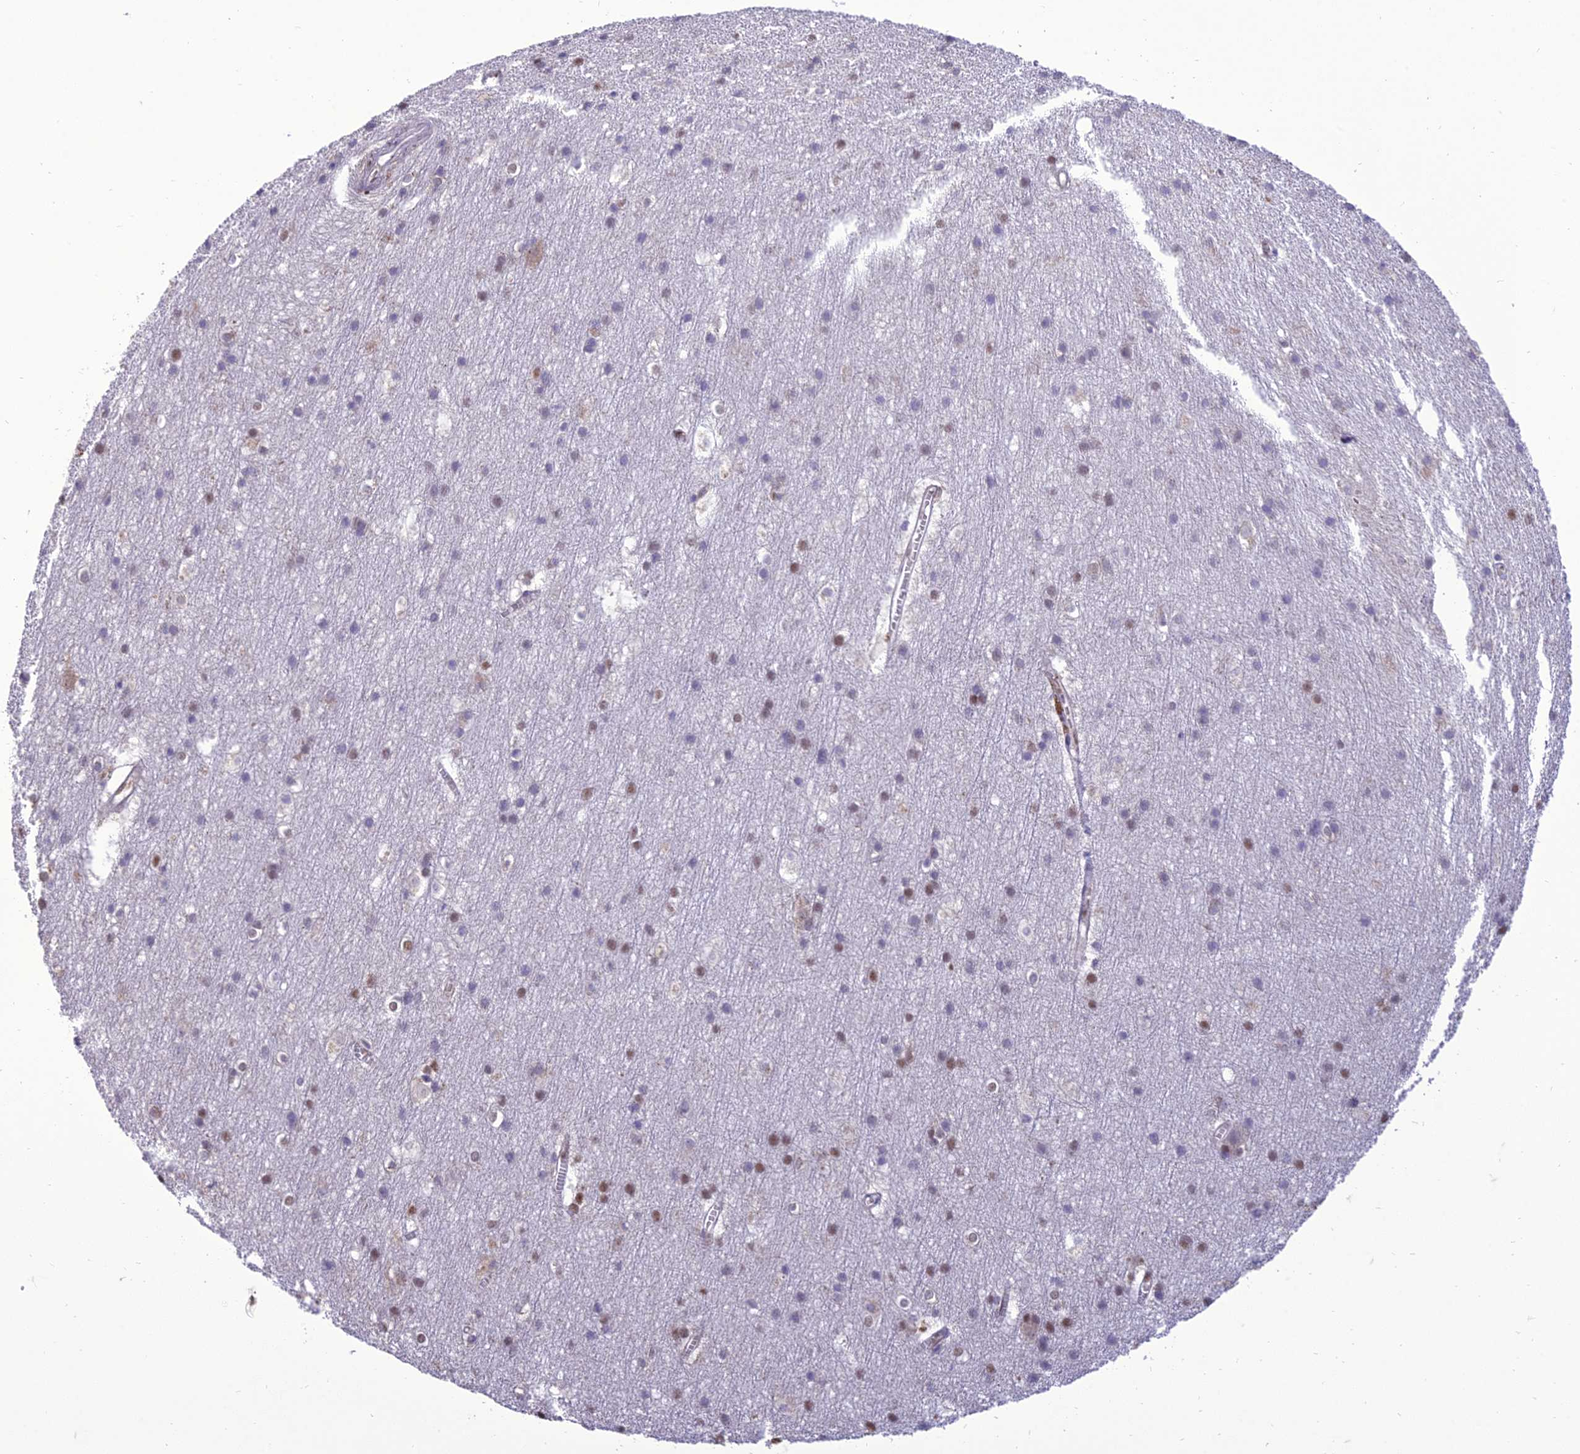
{"staining": {"intensity": "moderate", "quantity": "<25%", "location": "nuclear"}, "tissue": "cerebral cortex", "cell_type": "Endothelial cells", "image_type": "normal", "snomed": [{"axis": "morphology", "description": "Normal tissue, NOS"}, {"axis": "topography", "description": "Cerebral cortex"}], "caption": "Immunohistochemistry (IHC) (DAB (3,3'-diaminobenzidine)) staining of normal cerebral cortex shows moderate nuclear protein staining in approximately <25% of endothelial cells. (DAB IHC, brown staining for protein, blue staining for nuclei).", "gene": "RANBP3", "patient": {"sex": "male", "age": 54}}